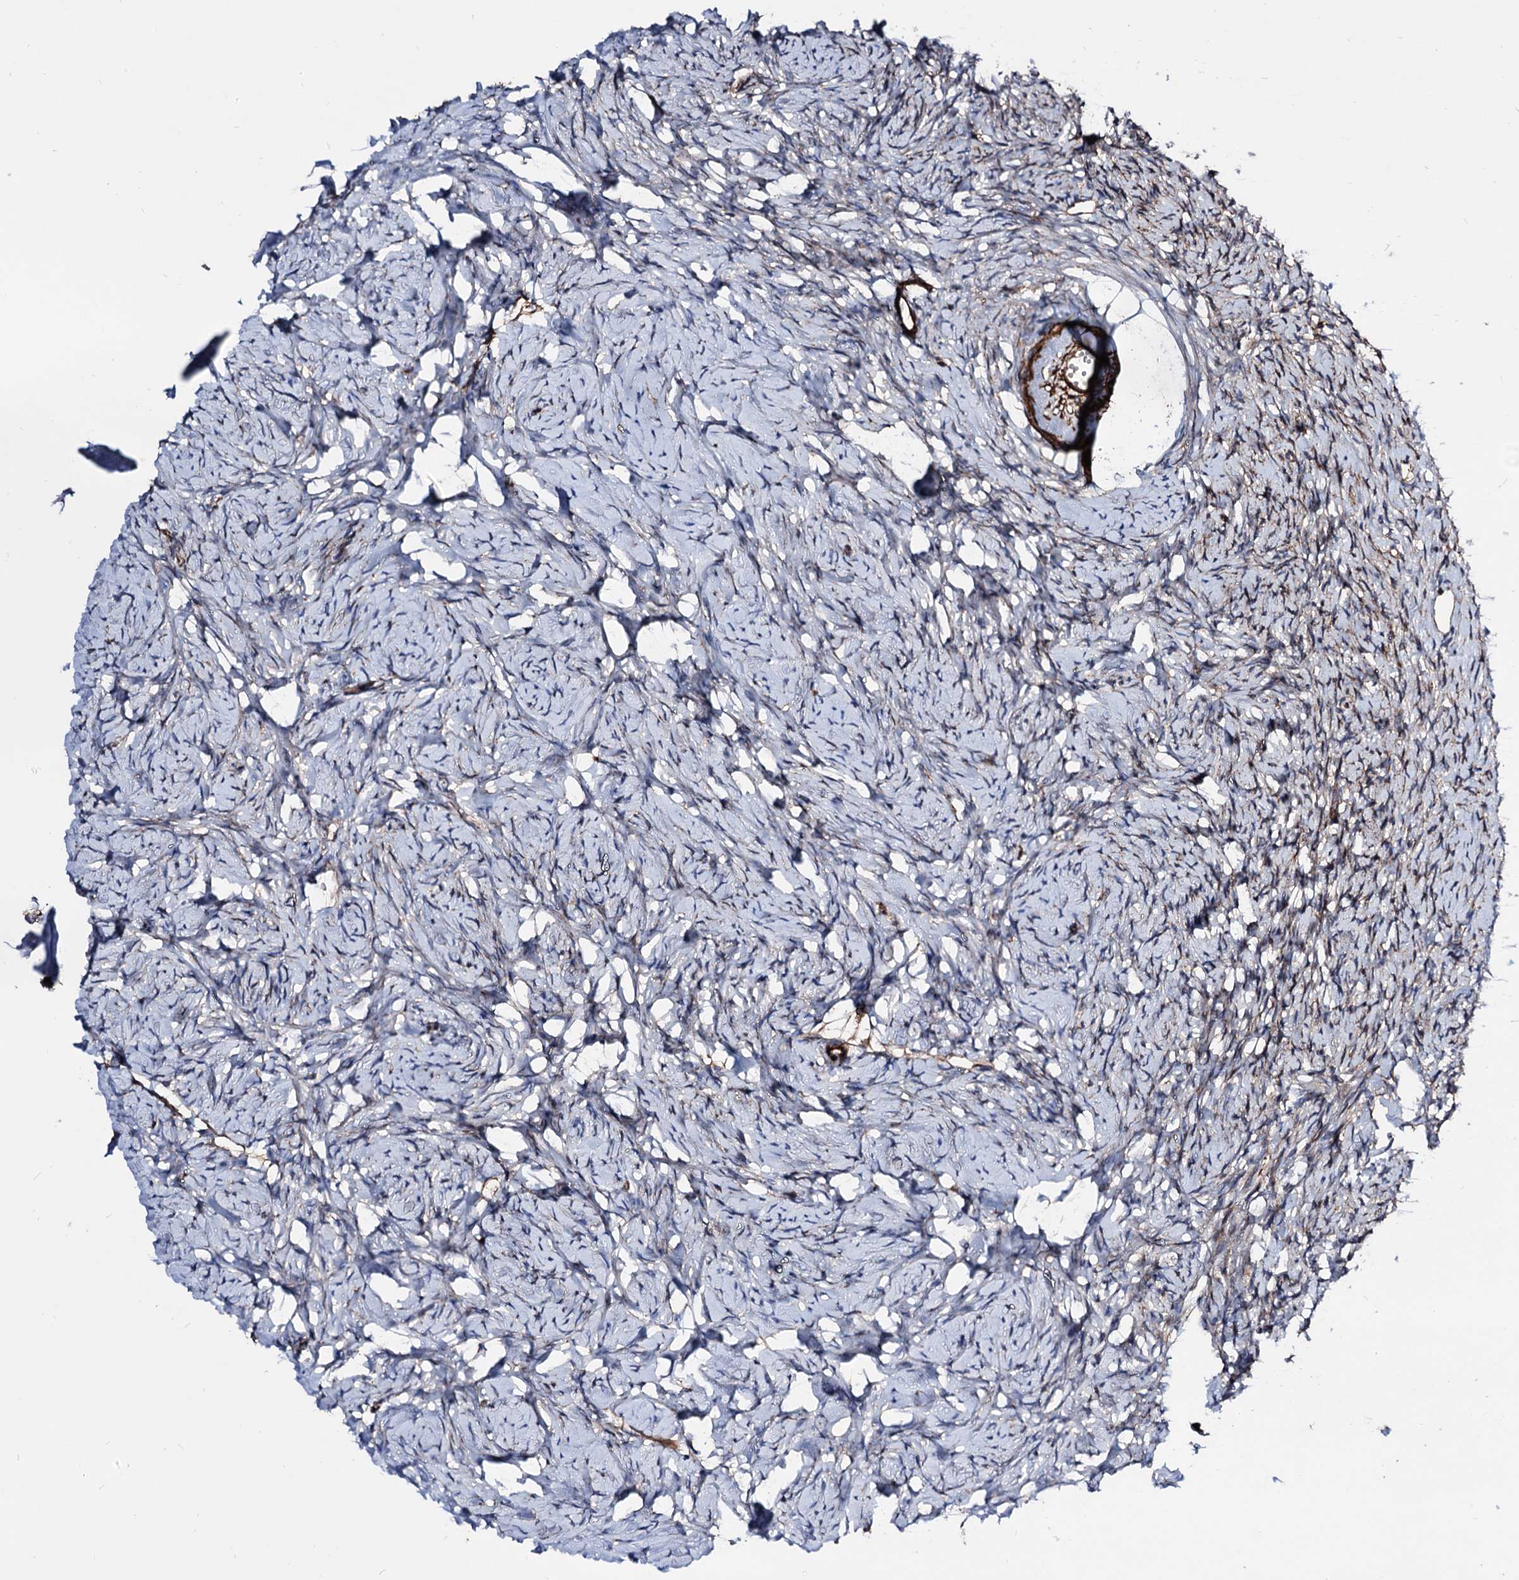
{"staining": {"intensity": "negative", "quantity": "none", "location": "none"}, "tissue": "ovary", "cell_type": "Ovarian stroma cells", "image_type": "normal", "snomed": [{"axis": "morphology", "description": "Normal tissue, NOS"}, {"axis": "topography", "description": "Ovary"}], "caption": "Immunohistochemistry micrograph of benign ovary: human ovary stained with DAB displays no significant protein positivity in ovarian stroma cells. (Stains: DAB IHC with hematoxylin counter stain, Microscopy: brightfield microscopy at high magnification).", "gene": "WDR11", "patient": {"sex": "female", "age": 51}}